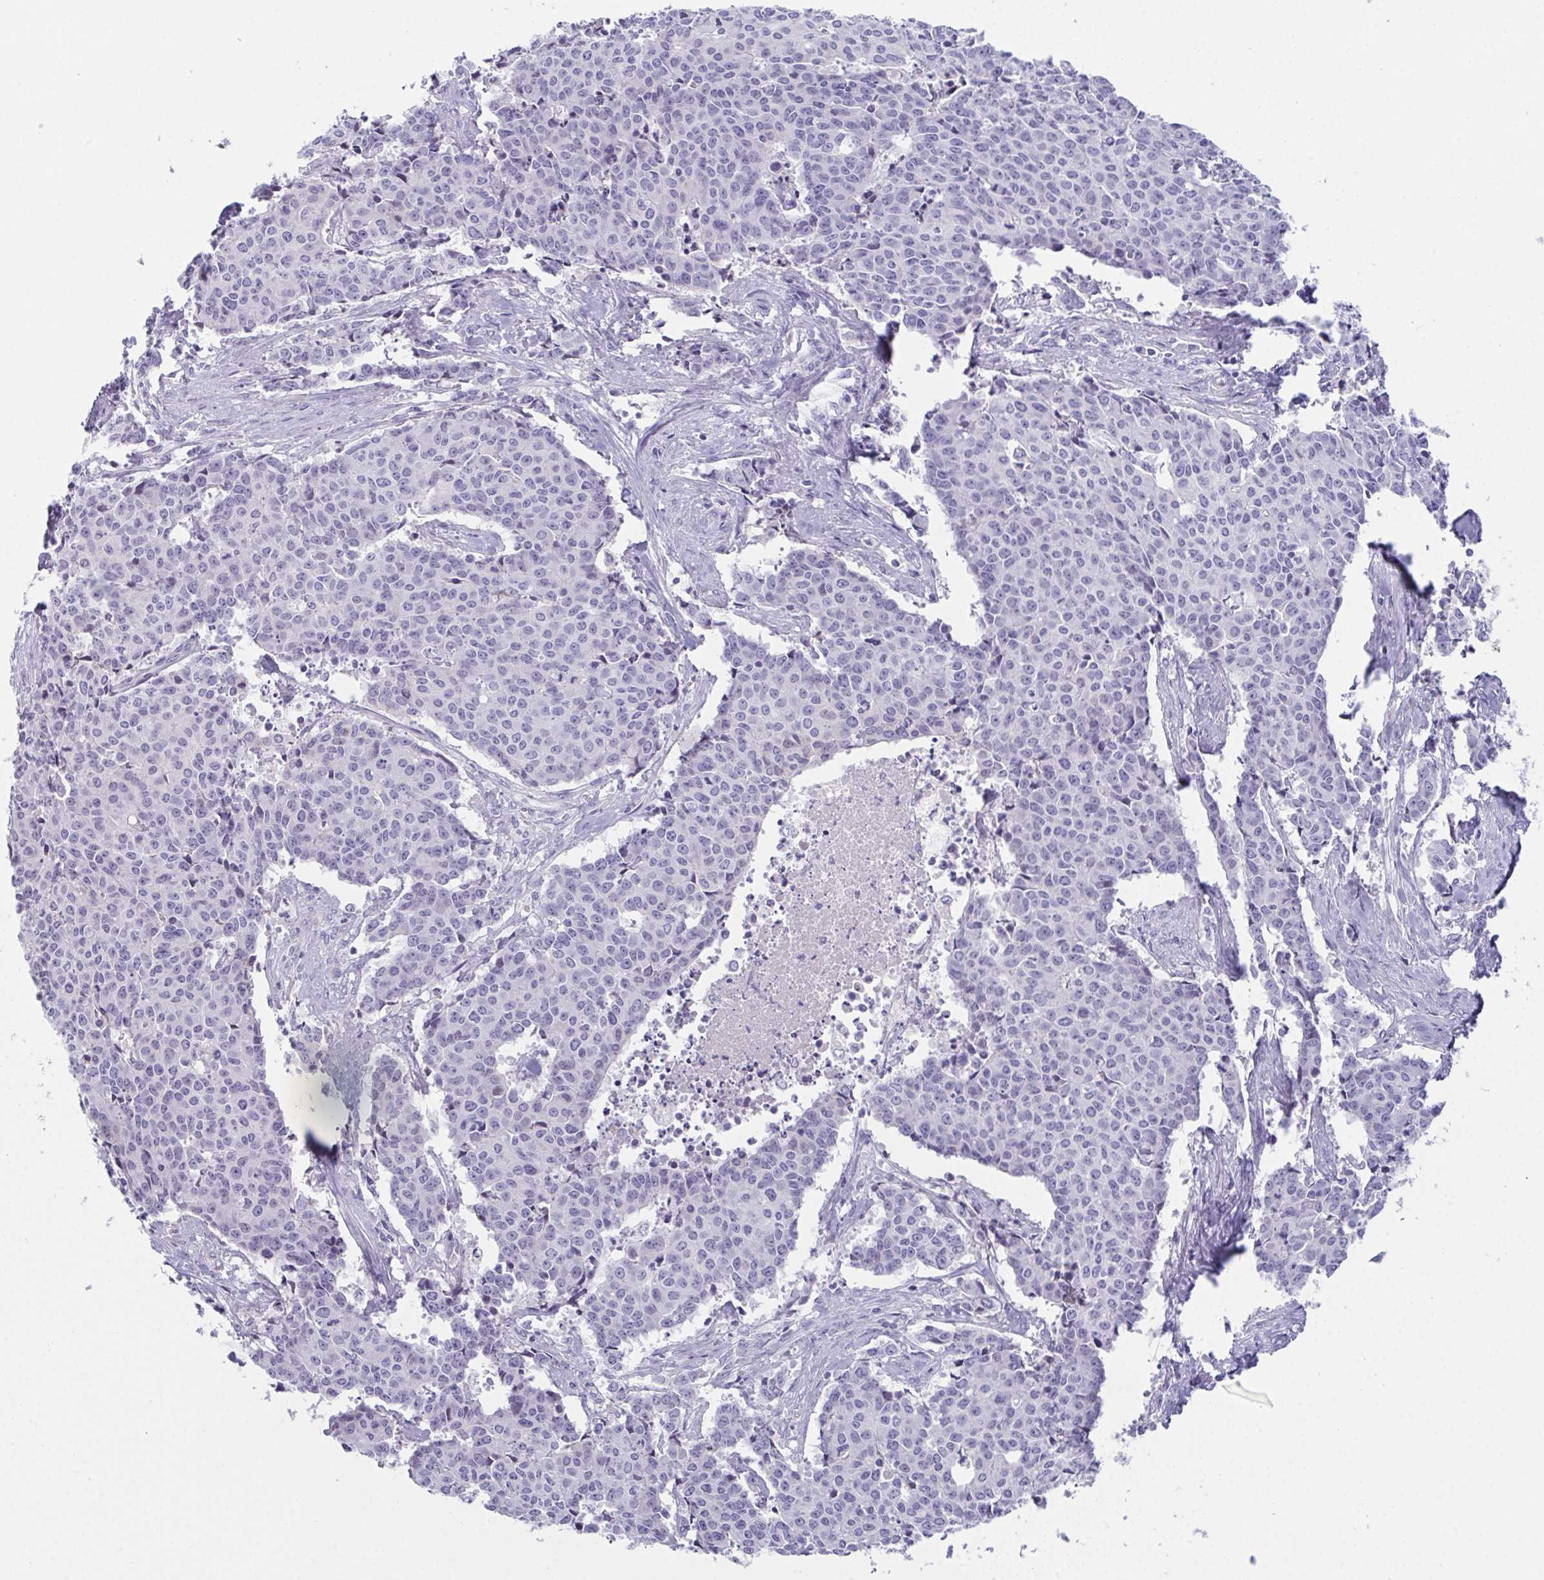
{"staining": {"intensity": "negative", "quantity": "none", "location": "none"}, "tissue": "cervical cancer", "cell_type": "Tumor cells", "image_type": "cancer", "snomed": [{"axis": "morphology", "description": "Squamous cell carcinoma, NOS"}, {"axis": "topography", "description": "Cervix"}], "caption": "High magnification brightfield microscopy of squamous cell carcinoma (cervical) stained with DAB (brown) and counterstained with hematoxylin (blue): tumor cells show no significant expression.", "gene": "TEX19", "patient": {"sex": "female", "age": 28}}